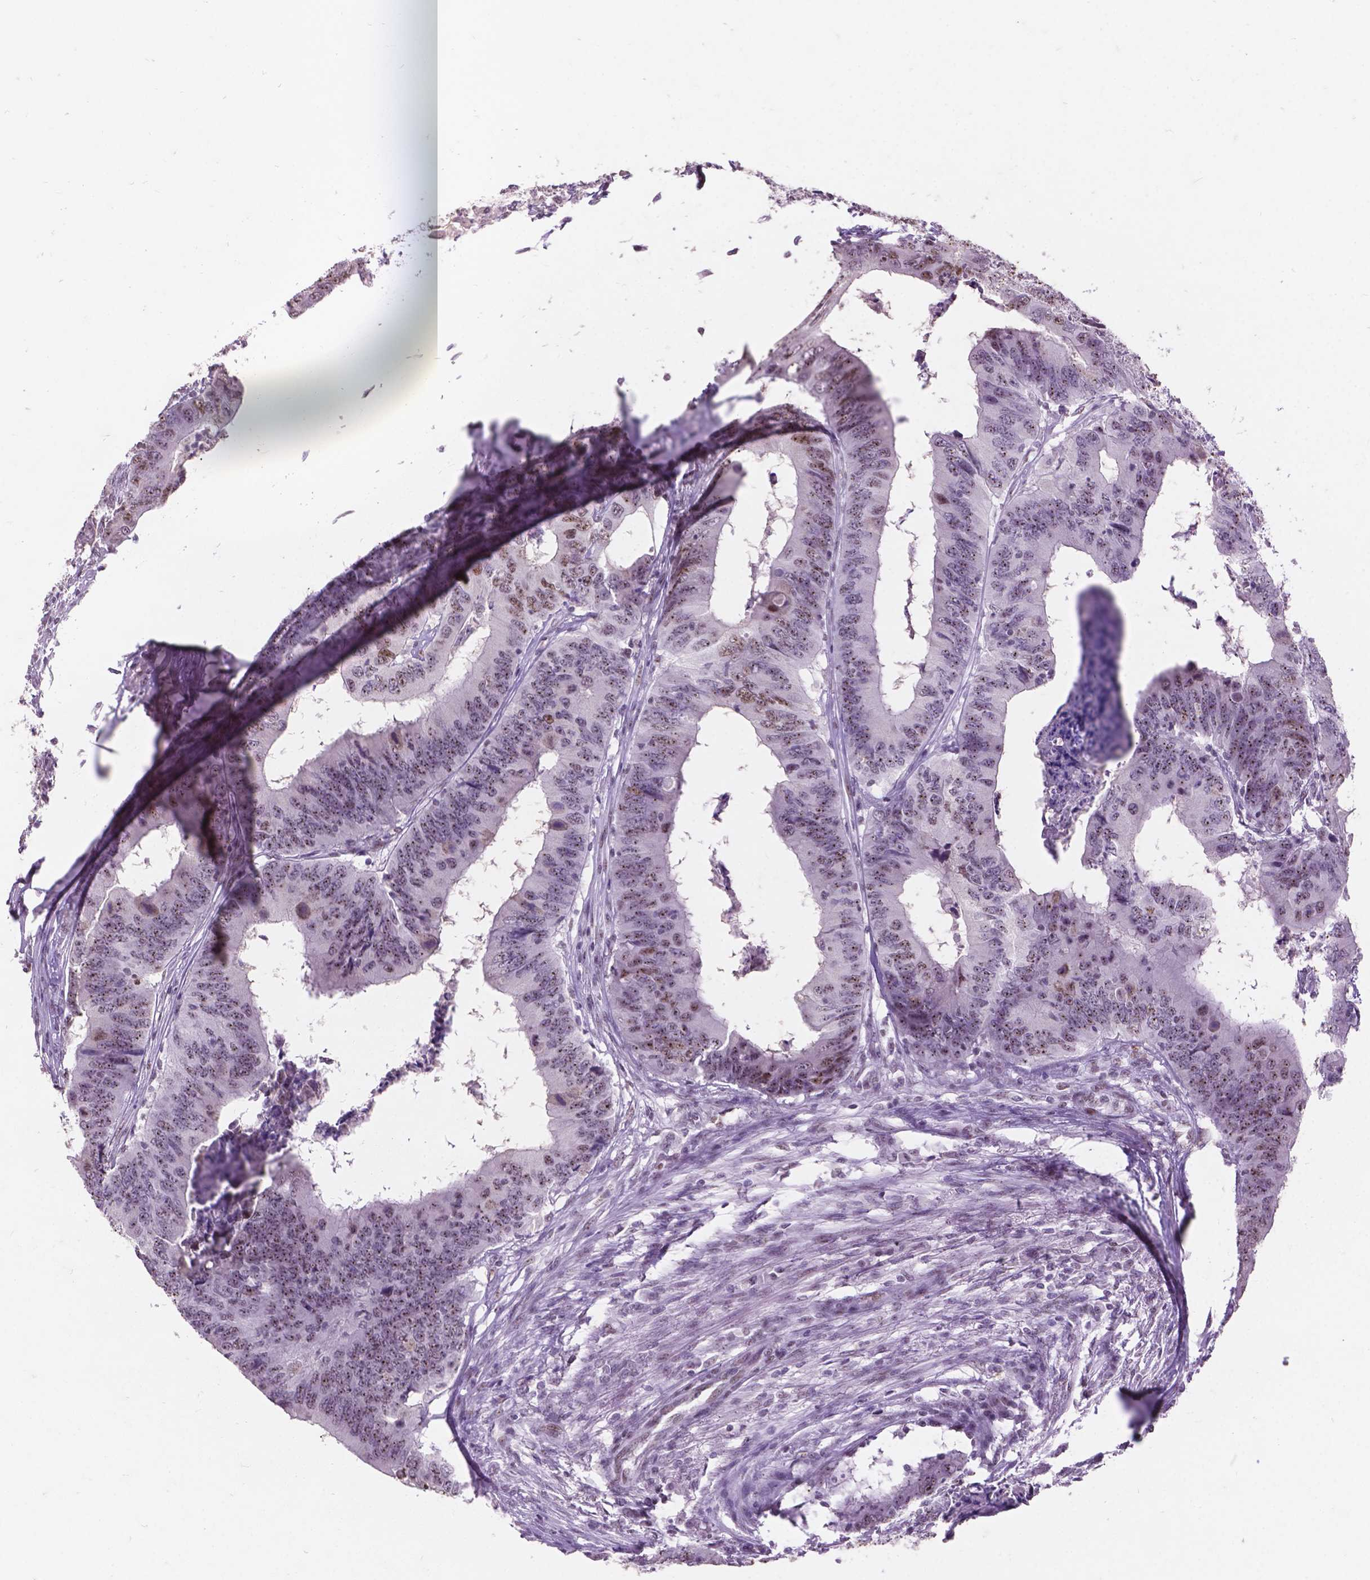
{"staining": {"intensity": "moderate", "quantity": "<25%", "location": "nuclear"}, "tissue": "colorectal cancer", "cell_type": "Tumor cells", "image_type": "cancer", "snomed": [{"axis": "morphology", "description": "Adenocarcinoma, NOS"}, {"axis": "topography", "description": "Colon"}], "caption": "A low amount of moderate nuclear positivity is seen in about <25% of tumor cells in colorectal cancer tissue. (brown staining indicates protein expression, while blue staining denotes nuclei).", "gene": "COIL", "patient": {"sex": "male", "age": 53}}